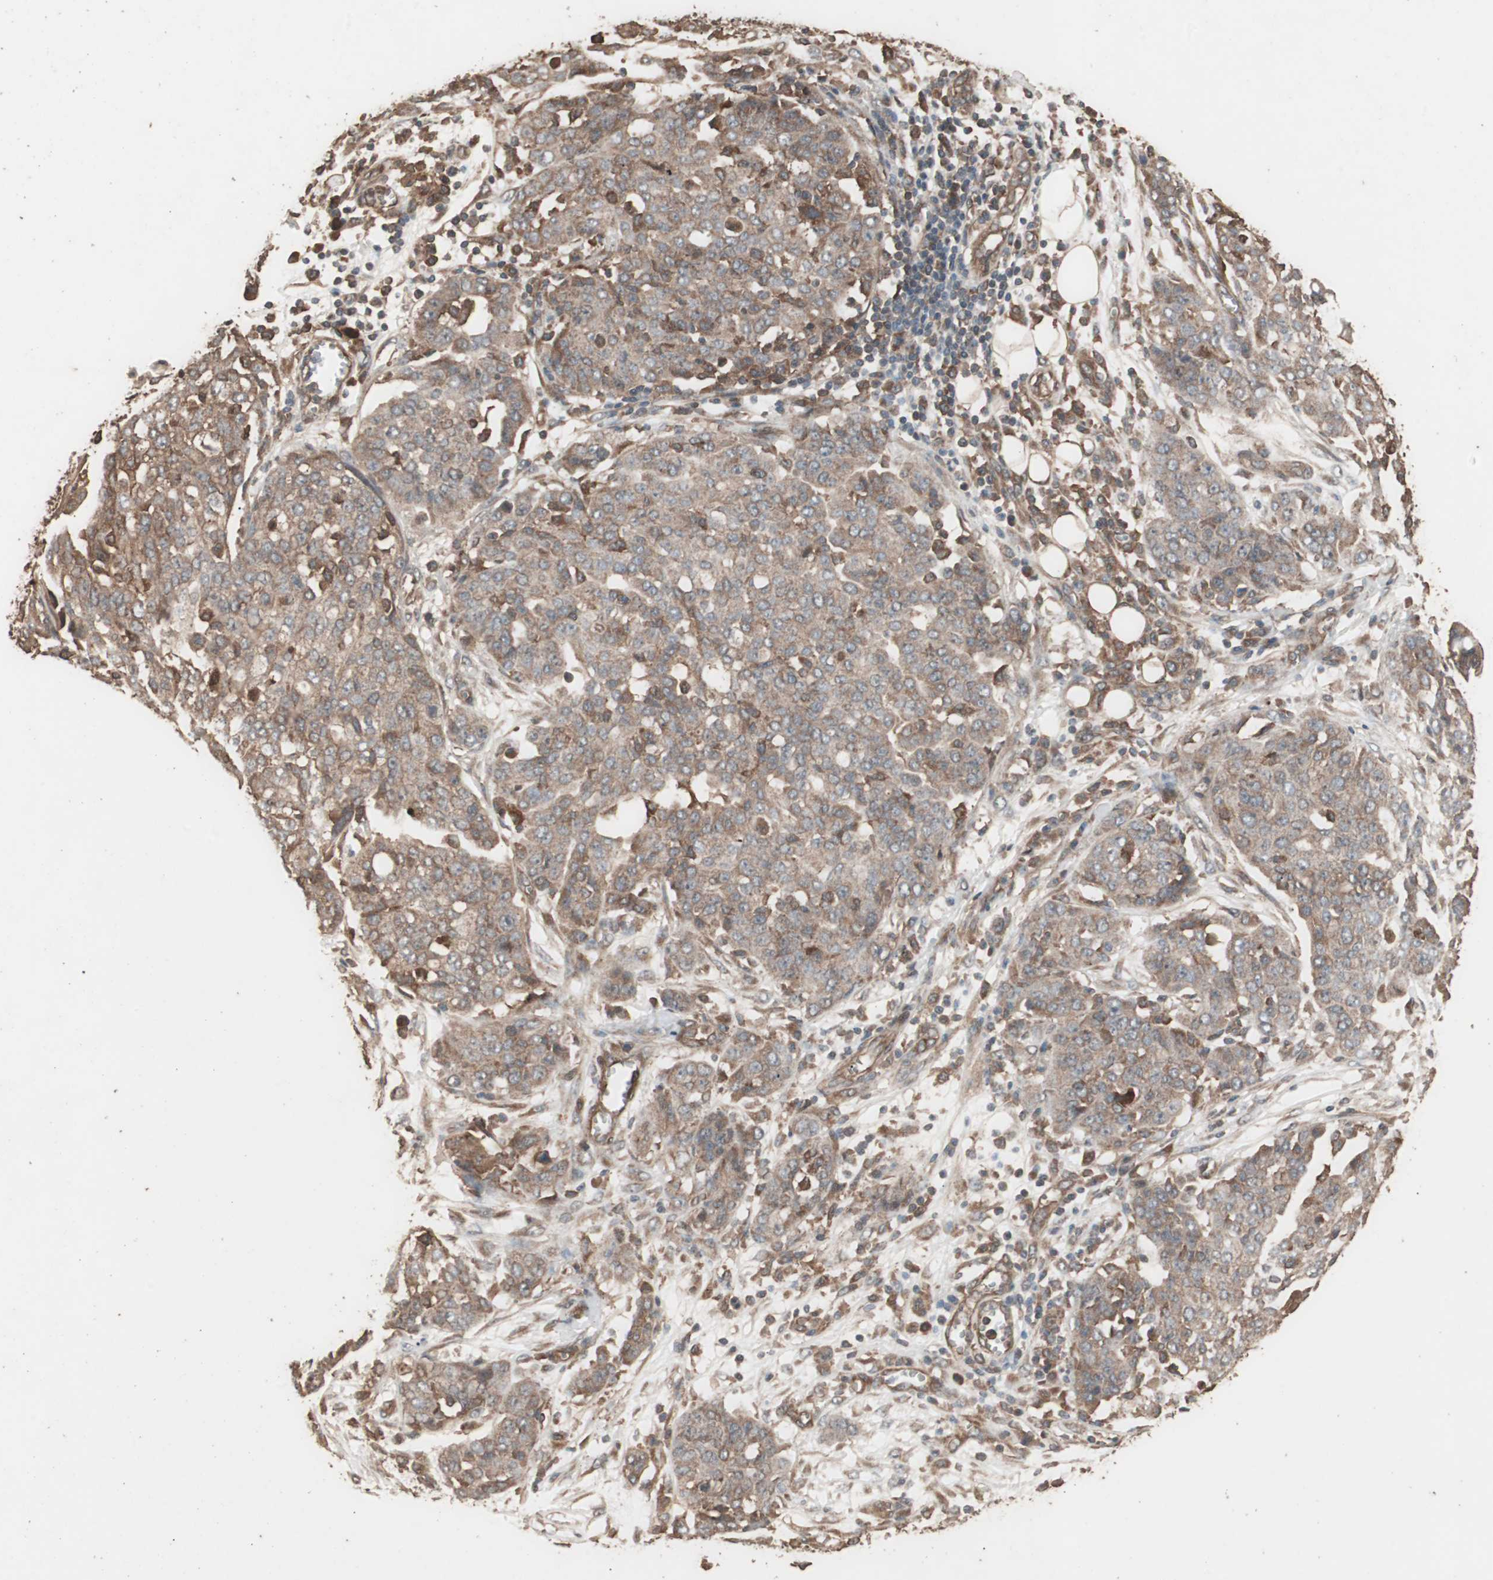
{"staining": {"intensity": "moderate", "quantity": ">75%", "location": "cytoplasmic/membranous"}, "tissue": "ovarian cancer", "cell_type": "Tumor cells", "image_type": "cancer", "snomed": [{"axis": "morphology", "description": "Cystadenocarcinoma, serous, NOS"}, {"axis": "topography", "description": "Soft tissue"}, {"axis": "topography", "description": "Ovary"}], "caption": "Tumor cells exhibit medium levels of moderate cytoplasmic/membranous expression in approximately >75% of cells in human ovarian cancer (serous cystadenocarcinoma).", "gene": "CCN4", "patient": {"sex": "female", "age": 57}}